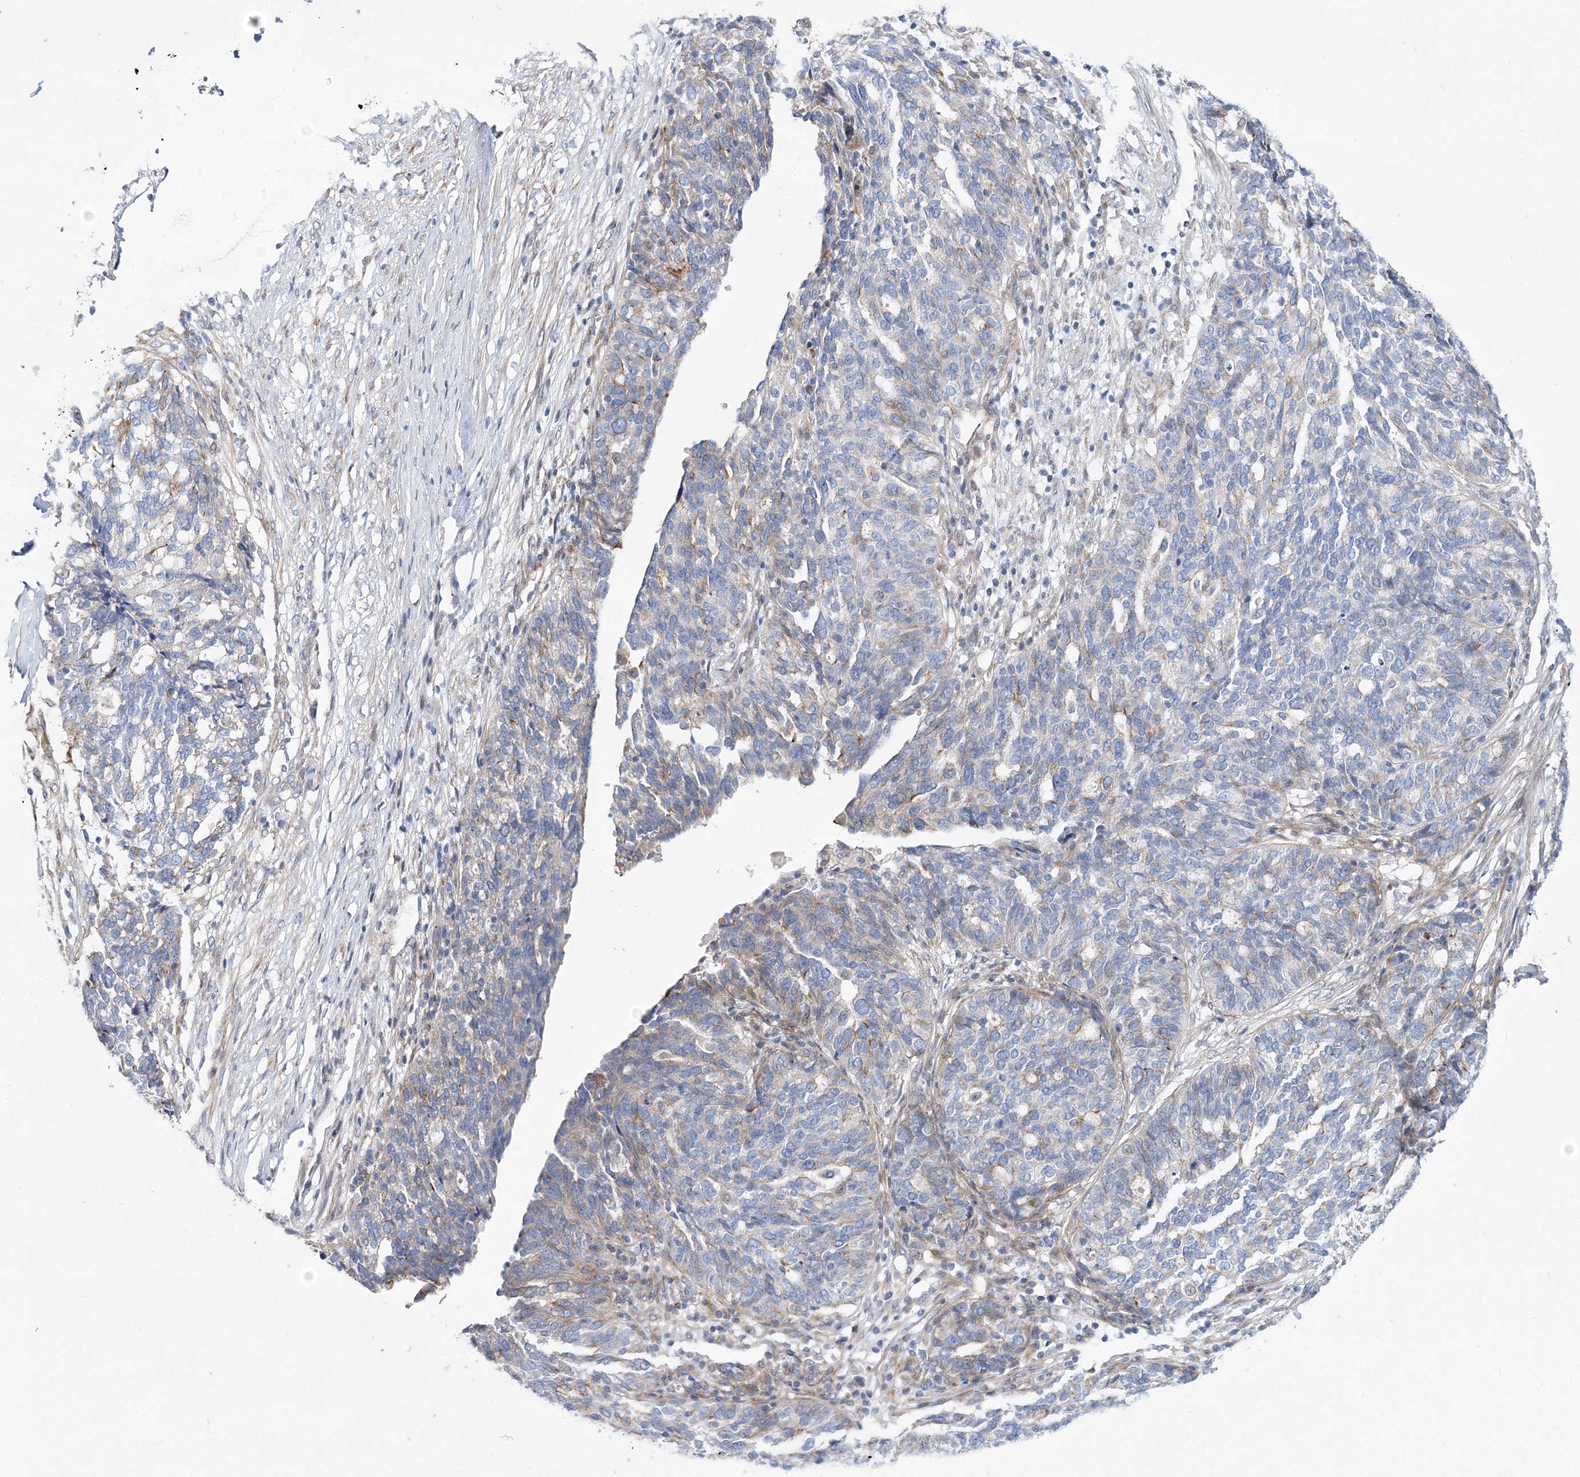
{"staining": {"intensity": "moderate", "quantity": "<25%", "location": "cytoplasmic/membranous"}, "tissue": "ovarian cancer", "cell_type": "Tumor cells", "image_type": "cancer", "snomed": [{"axis": "morphology", "description": "Cystadenocarcinoma, serous, NOS"}, {"axis": "topography", "description": "Ovary"}], "caption": "An immunohistochemistry histopathology image of neoplastic tissue is shown. Protein staining in brown shows moderate cytoplasmic/membranous positivity in ovarian cancer (serous cystadenocarcinoma) within tumor cells.", "gene": "ARHGAP32", "patient": {"sex": "female", "age": 59}}